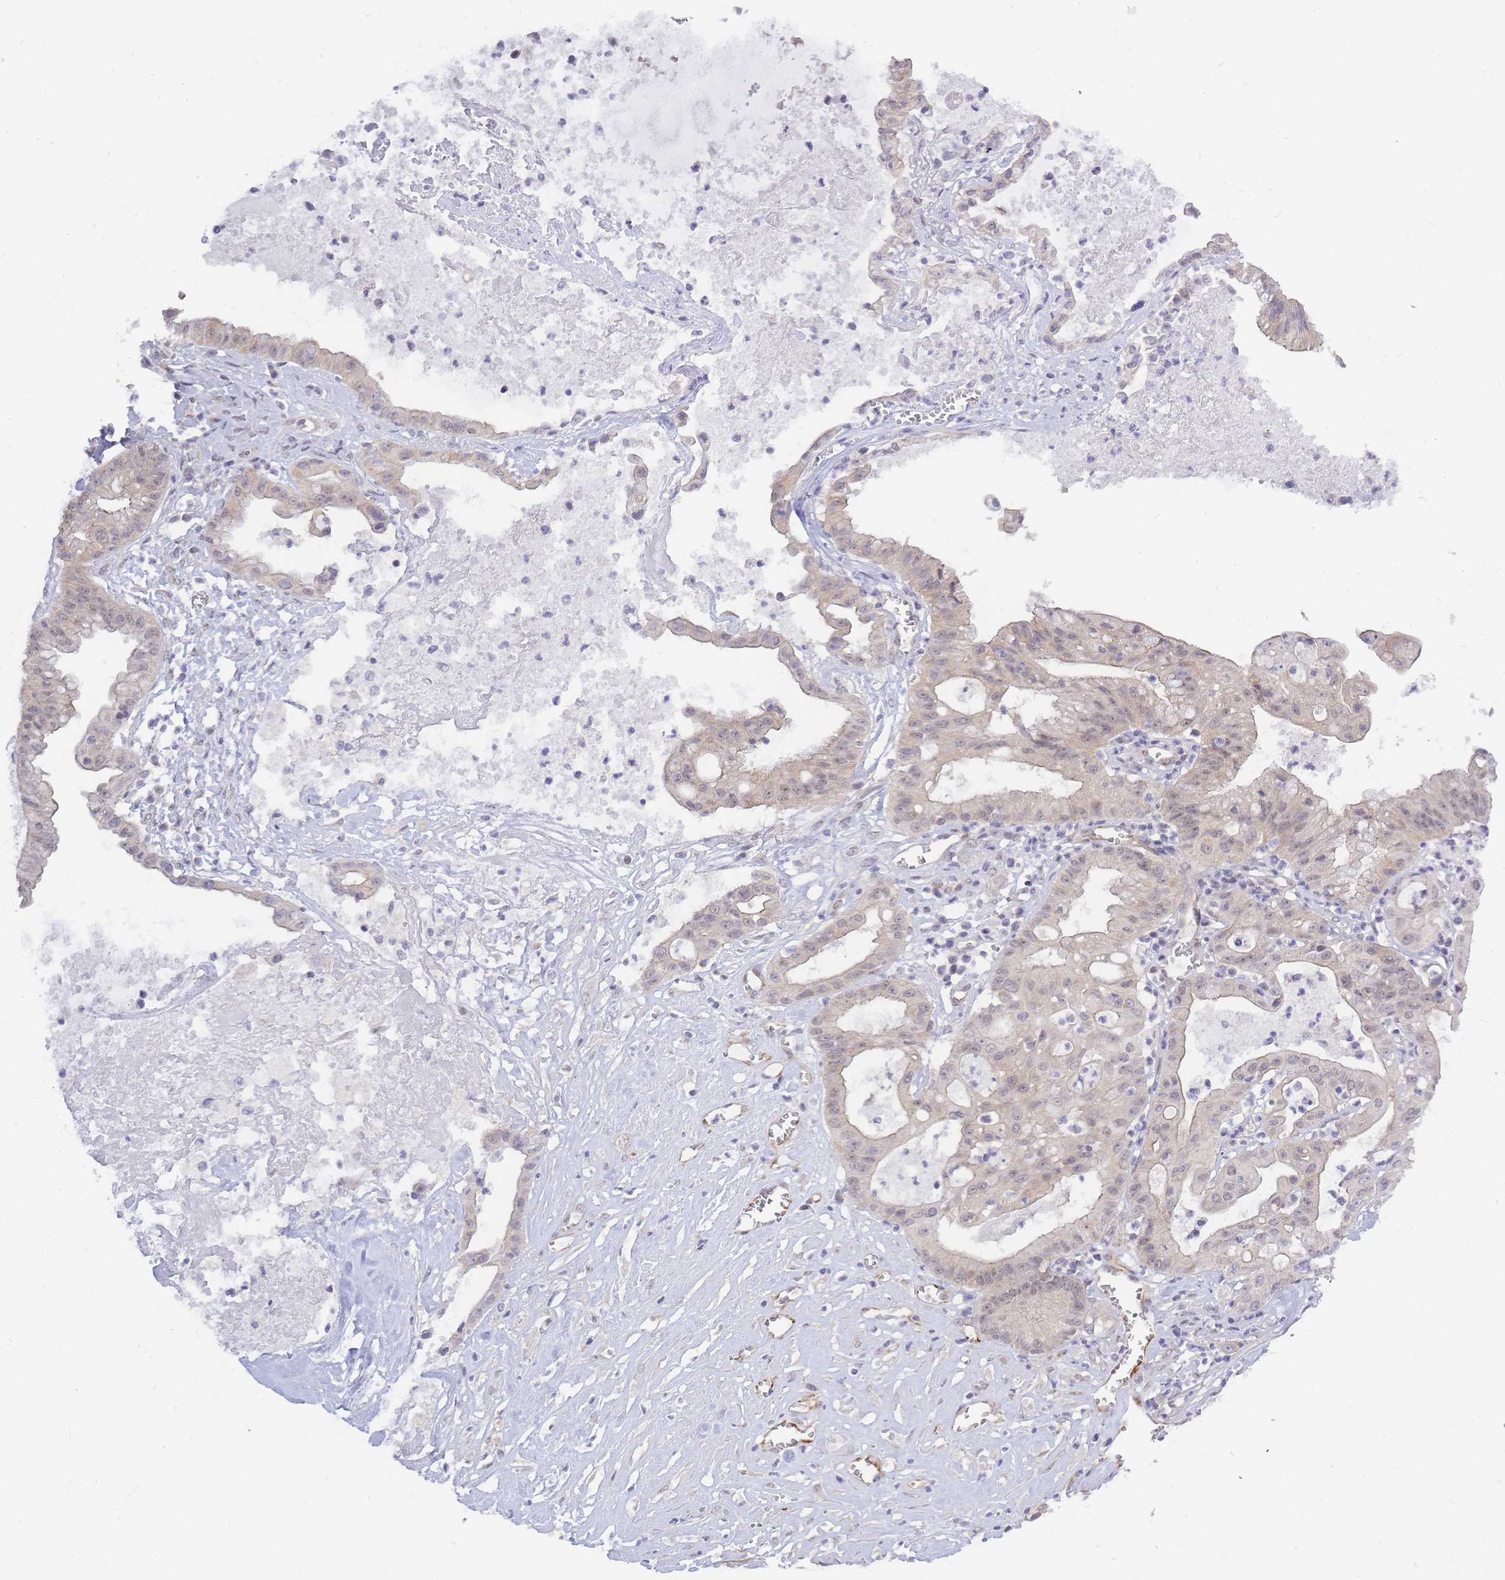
{"staining": {"intensity": "weak", "quantity": "25%-75%", "location": "cytoplasmic/membranous,nuclear"}, "tissue": "ovarian cancer", "cell_type": "Tumor cells", "image_type": "cancer", "snomed": [{"axis": "morphology", "description": "Cystadenocarcinoma, mucinous, NOS"}, {"axis": "topography", "description": "Ovary"}], "caption": "Ovarian mucinous cystadenocarcinoma stained with a brown dye reveals weak cytoplasmic/membranous and nuclear positive staining in approximately 25%-75% of tumor cells.", "gene": "C19orf25", "patient": {"sex": "female", "age": 70}}